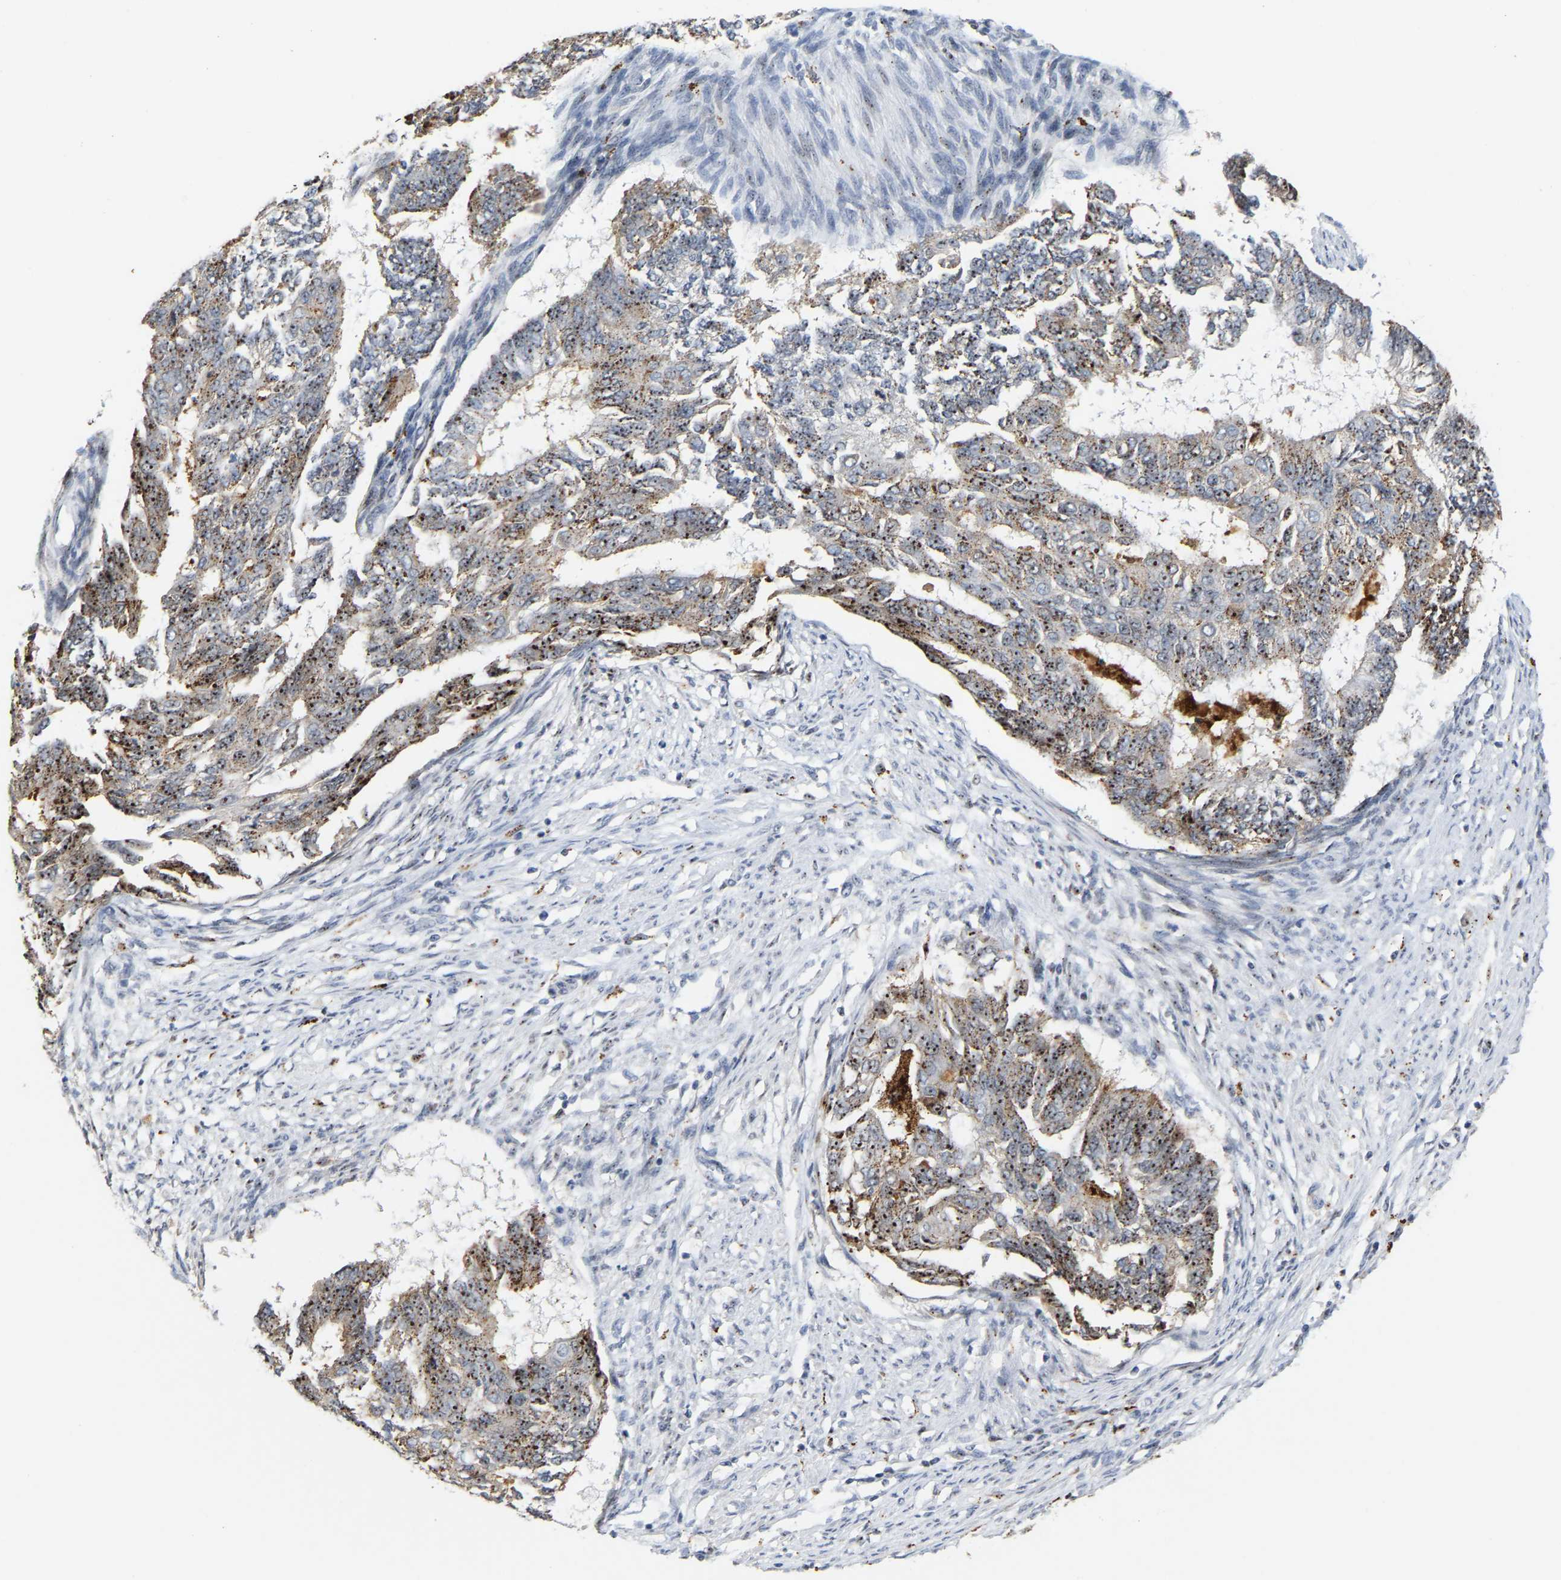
{"staining": {"intensity": "moderate", "quantity": "<25%", "location": "cytoplasmic/membranous"}, "tissue": "endometrial cancer", "cell_type": "Tumor cells", "image_type": "cancer", "snomed": [{"axis": "morphology", "description": "Adenocarcinoma, NOS"}, {"axis": "topography", "description": "Endometrium"}], "caption": "Adenocarcinoma (endometrial) stained with a protein marker demonstrates moderate staining in tumor cells.", "gene": "NOP58", "patient": {"sex": "female", "age": 32}}